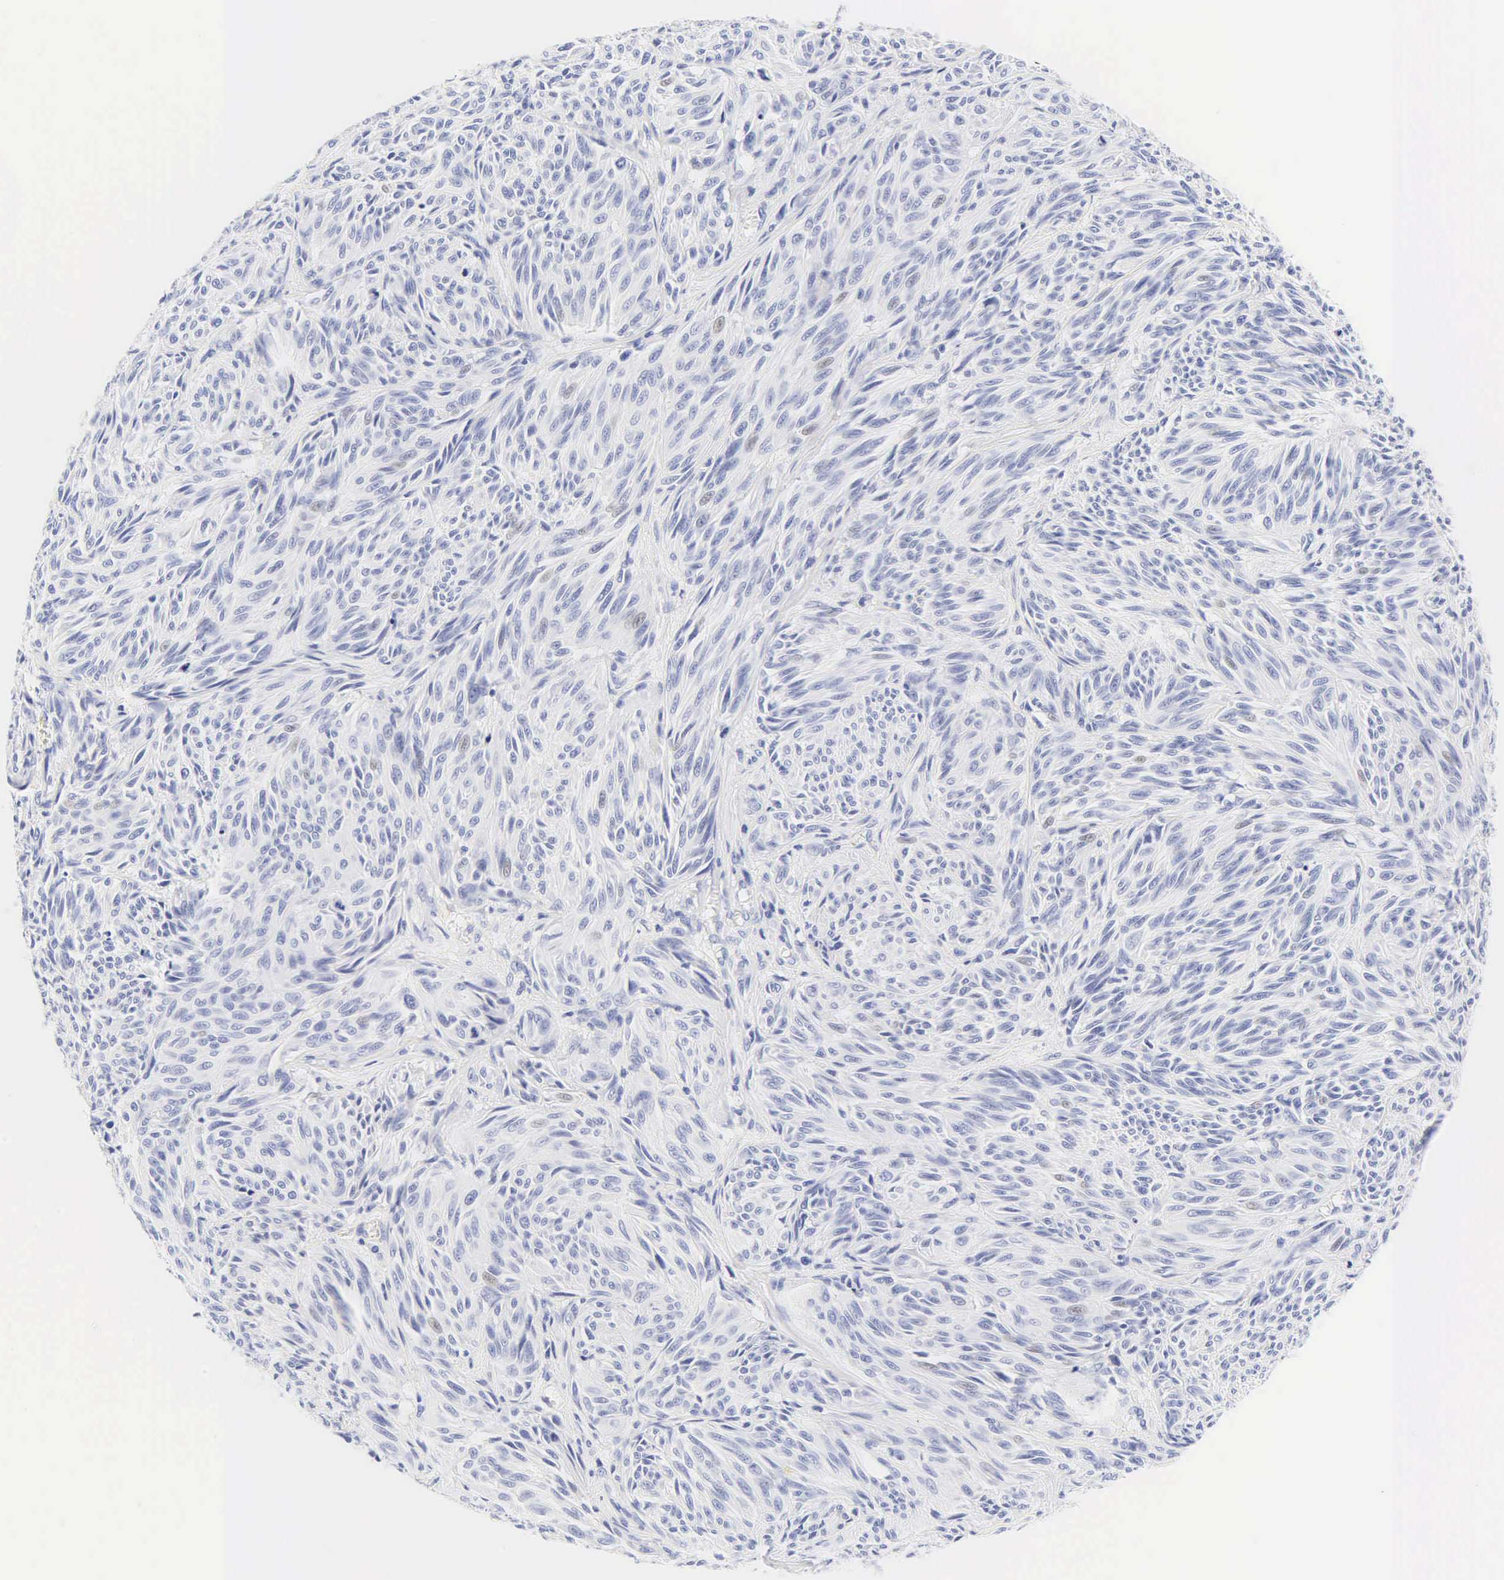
{"staining": {"intensity": "negative", "quantity": "none", "location": "none"}, "tissue": "melanoma", "cell_type": "Tumor cells", "image_type": "cancer", "snomed": [{"axis": "morphology", "description": "Malignant melanoma, NOS"}, {"axis": "topography", "description": "Skin"}], "caption": "Malignant melanoma stained for a protein using immunohistochemistry (IHC) demonstrates no positivity tumor cells.", "gene": "DES", "patient": {"sex": "male", "age": 54}}